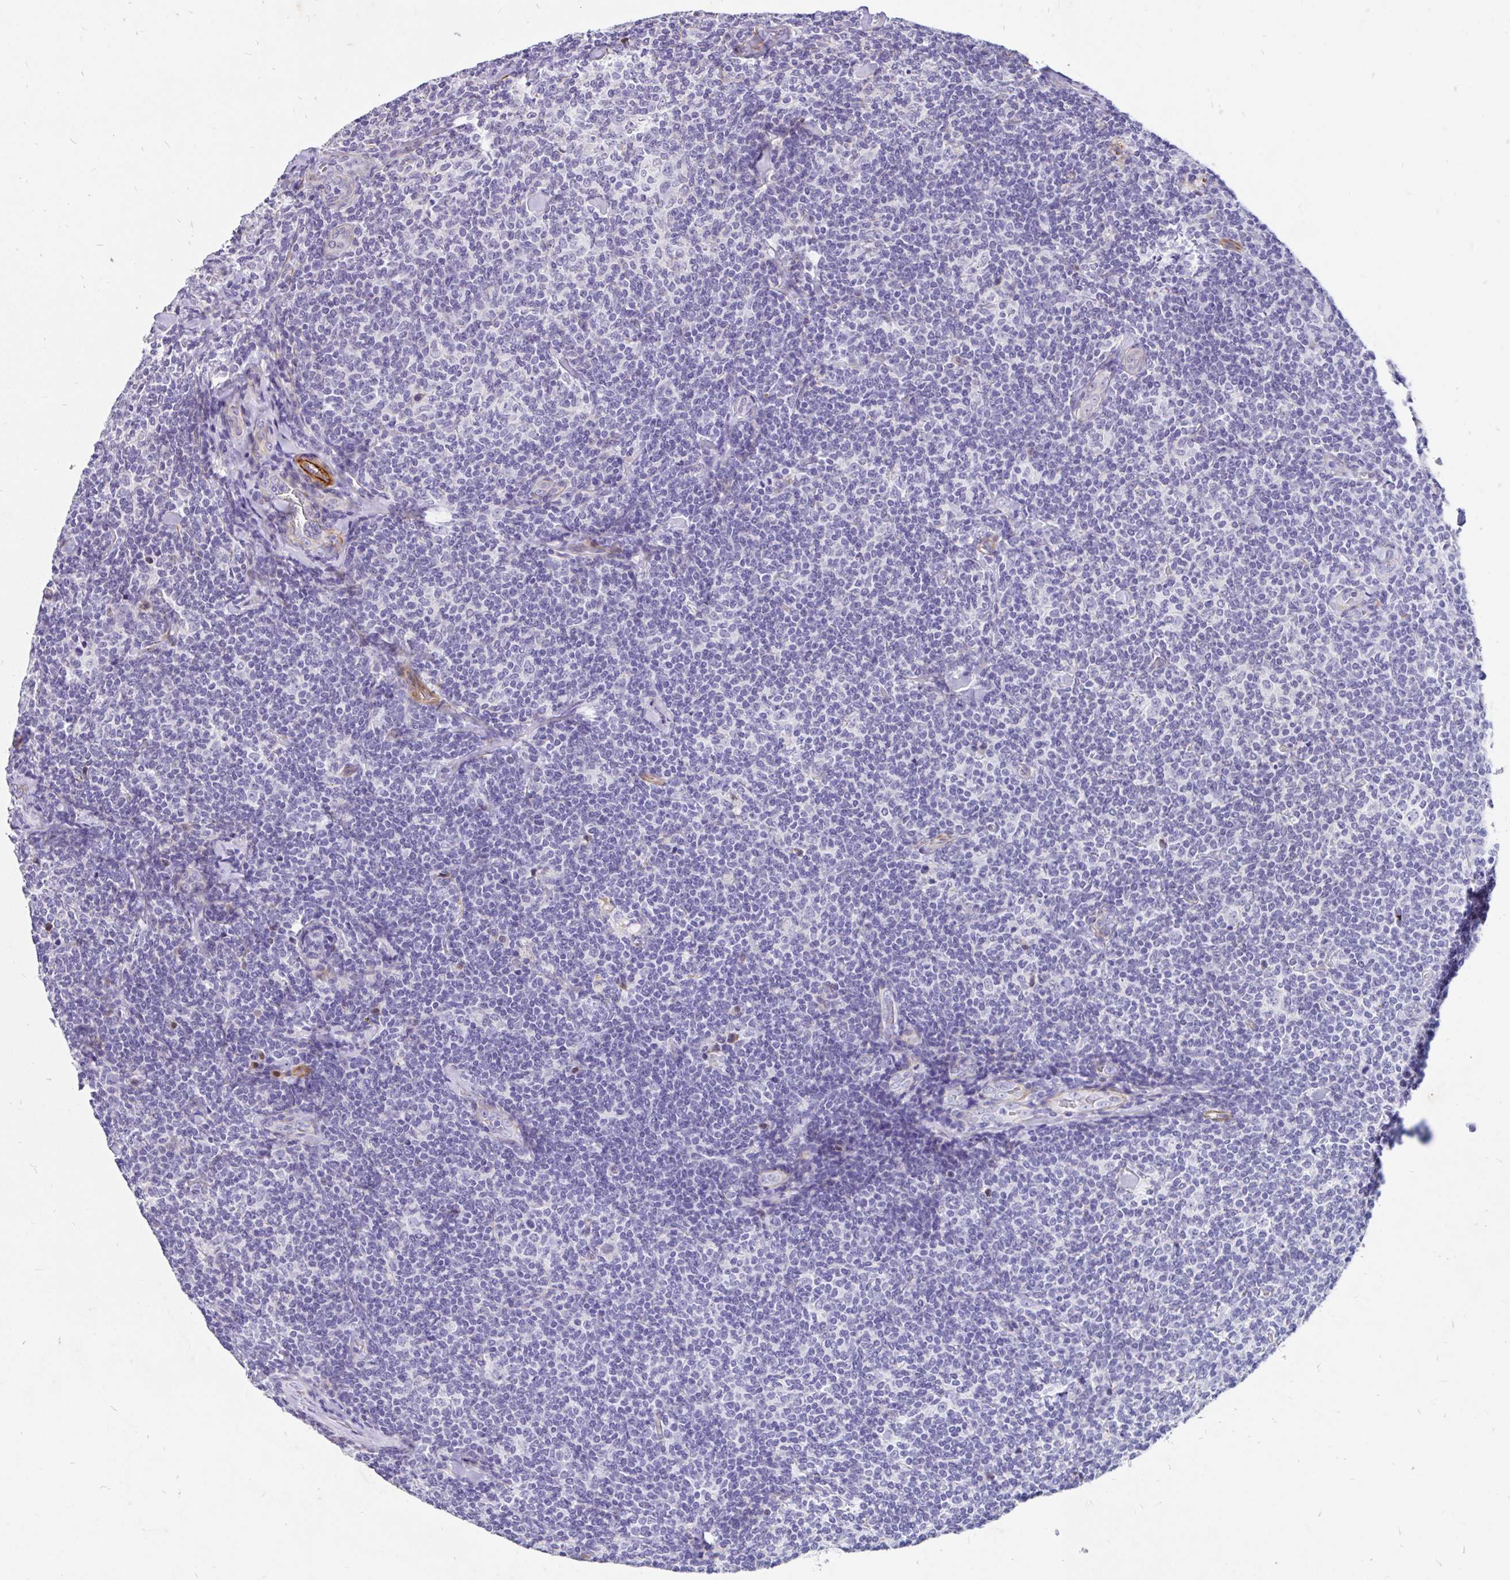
{"staining": {"intensity": "negative", "quantity": "none", "location": "none"}, "tissue": "lymphoma", "cell_type": "Tumor cells", "image_type": "cancer", "snomed": [{"axis": "morphology", "description": "Malignant lymphoma, non-Hodgkin's type, Low grade"}, {"axis": "topography", "description": "Lymph node"}], "caption": "Low-grade malignant lymphoma, non-Hodgkin's type was stained to show a protein in brown. There is no significant positivity in tumor cells. (DAB immunohistochemistry (IHC) visualized using brightfield microscopy, high magnification).", "gene": "EML5", "patient": {"sex": "female", "age": 56}}